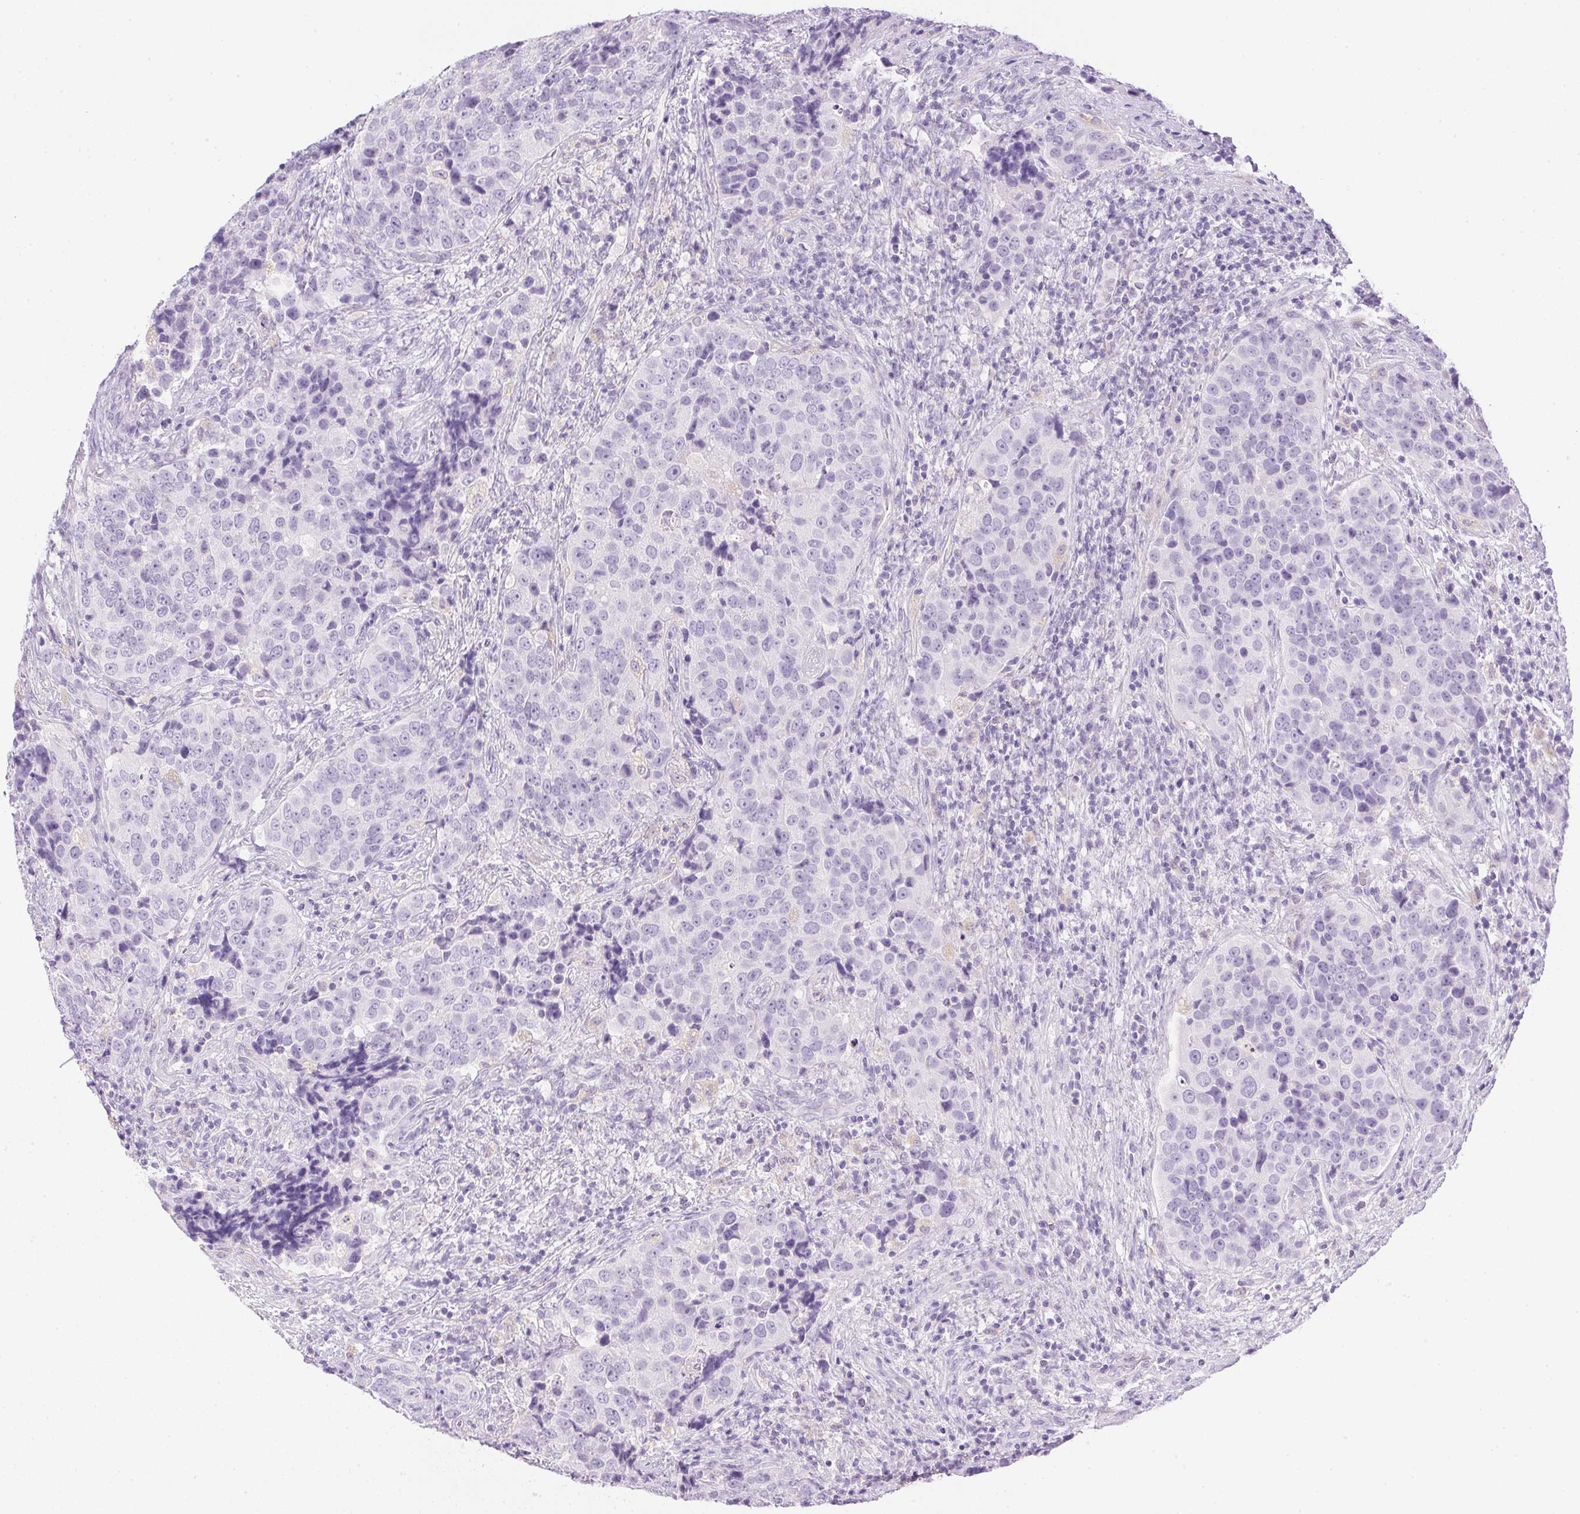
{"staining": {"intensity": "negative", "quantity": "none", "location": "none"}, "tissue": "urothelial cancer", "cell_type": "Tumor cells", "image_type": "cancer", "snomed": [{"axis": "morphology", "description": "Urothelial carcinoma, NOS"}, {"axis": "topography", "description": "Urinary bladder"}], "caption": "The image displays no significant positivity in tumor cells of transitional cell carcinoma. The staining is performed using DAB brown chromogen with nuclei counter-stained in using hematoxylin.", "gene": "ATP6V1G3", "patient": {"sex": "male", "age": 52}}